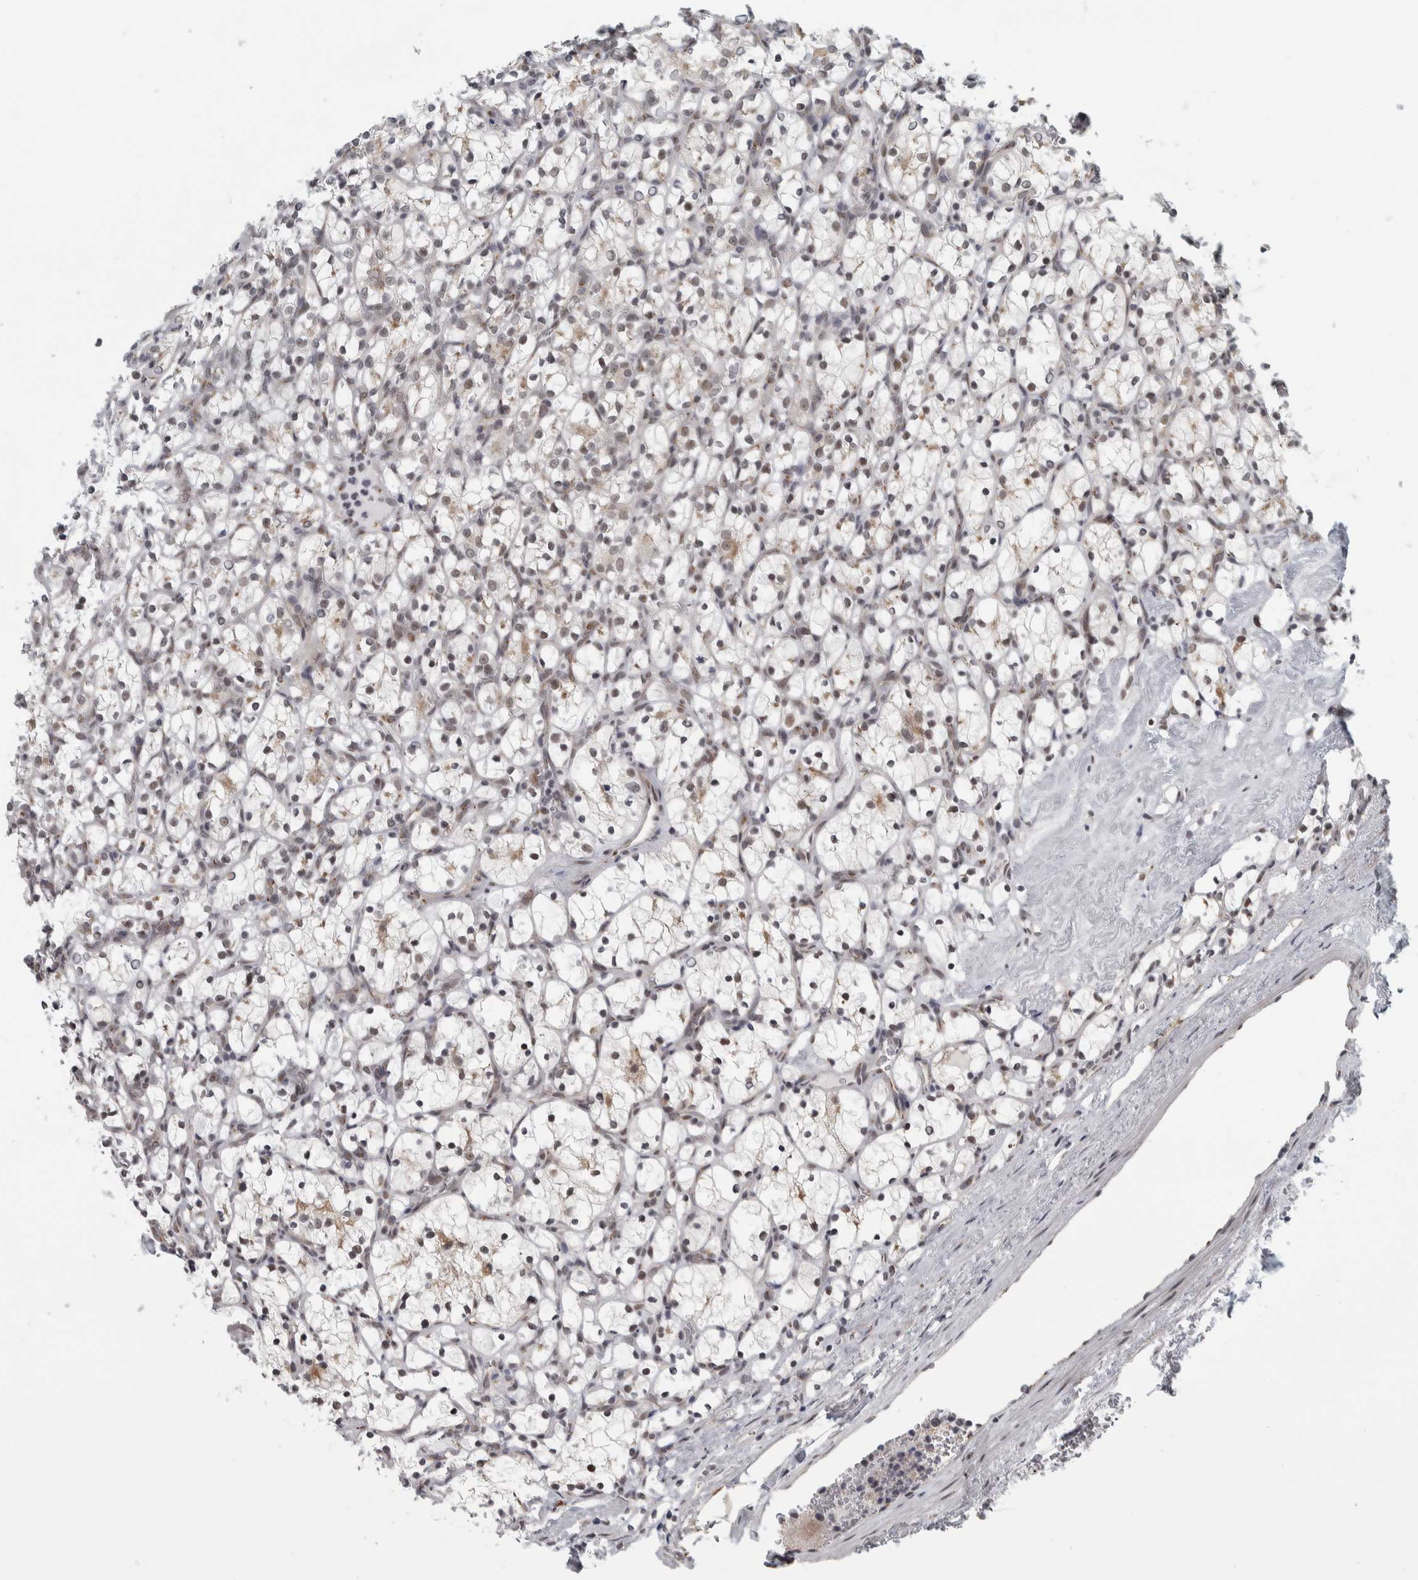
{"staining": {"intensity": "weak", "quantity": "<25%", "location": "cytoplasmic/membranous"}, "tissue": "renal cancer", "cell_type": "Tumor cells", "image_type": "cancer", "snomed": [{"axis": "morphology", "description": "Adenocarcinoma, NOS"}, {"axis": "topography", "description": "Kidney"}], "caption": "Renal adenocarcinoma was stained to show a protein in brown. There is no significant expression in tumor cells.", "gene": "ZMYND8", "patient": {"sex": "female", "age": 69}}